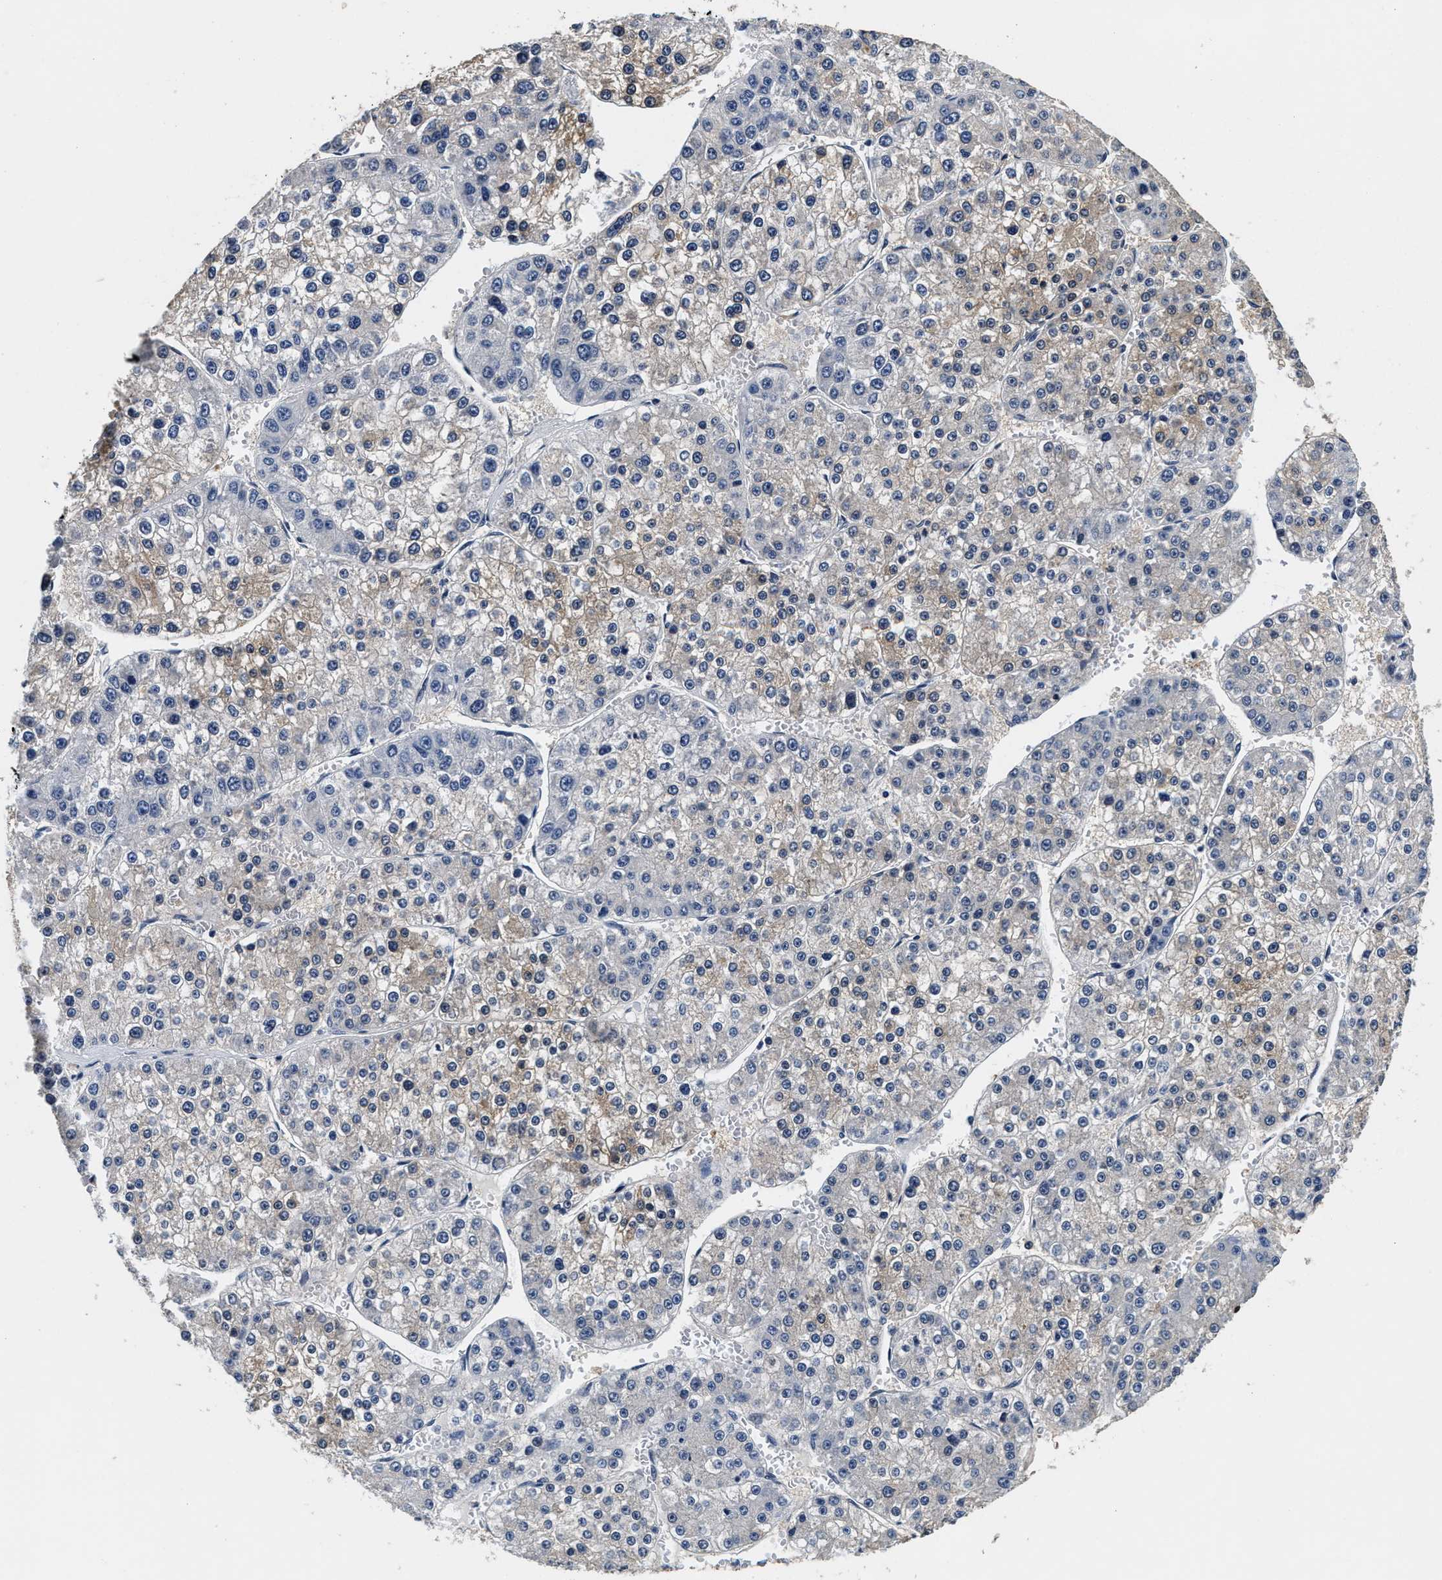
{"staining": {"intensity": "weak", "quantity": "<25%", "location": "cytoplasmic/membranous"}, "tissue": "liver cancer", "cell_type": "Tumor cells", "image_type": "cancer", "snomed": [{"axis": "morphology", "description": "Carcinoma, Hepatocellular, NOS"}, {"axis": "topography", "description": "Liver"}], "caption": "This is a histopathology image of immunohistochemistry (IHC) staining of liver hepatocellular carcinoma, which shows no staining in tumor cells.", "gene": "PHPT1", "patient": {"sex": "female", "age": 73}}